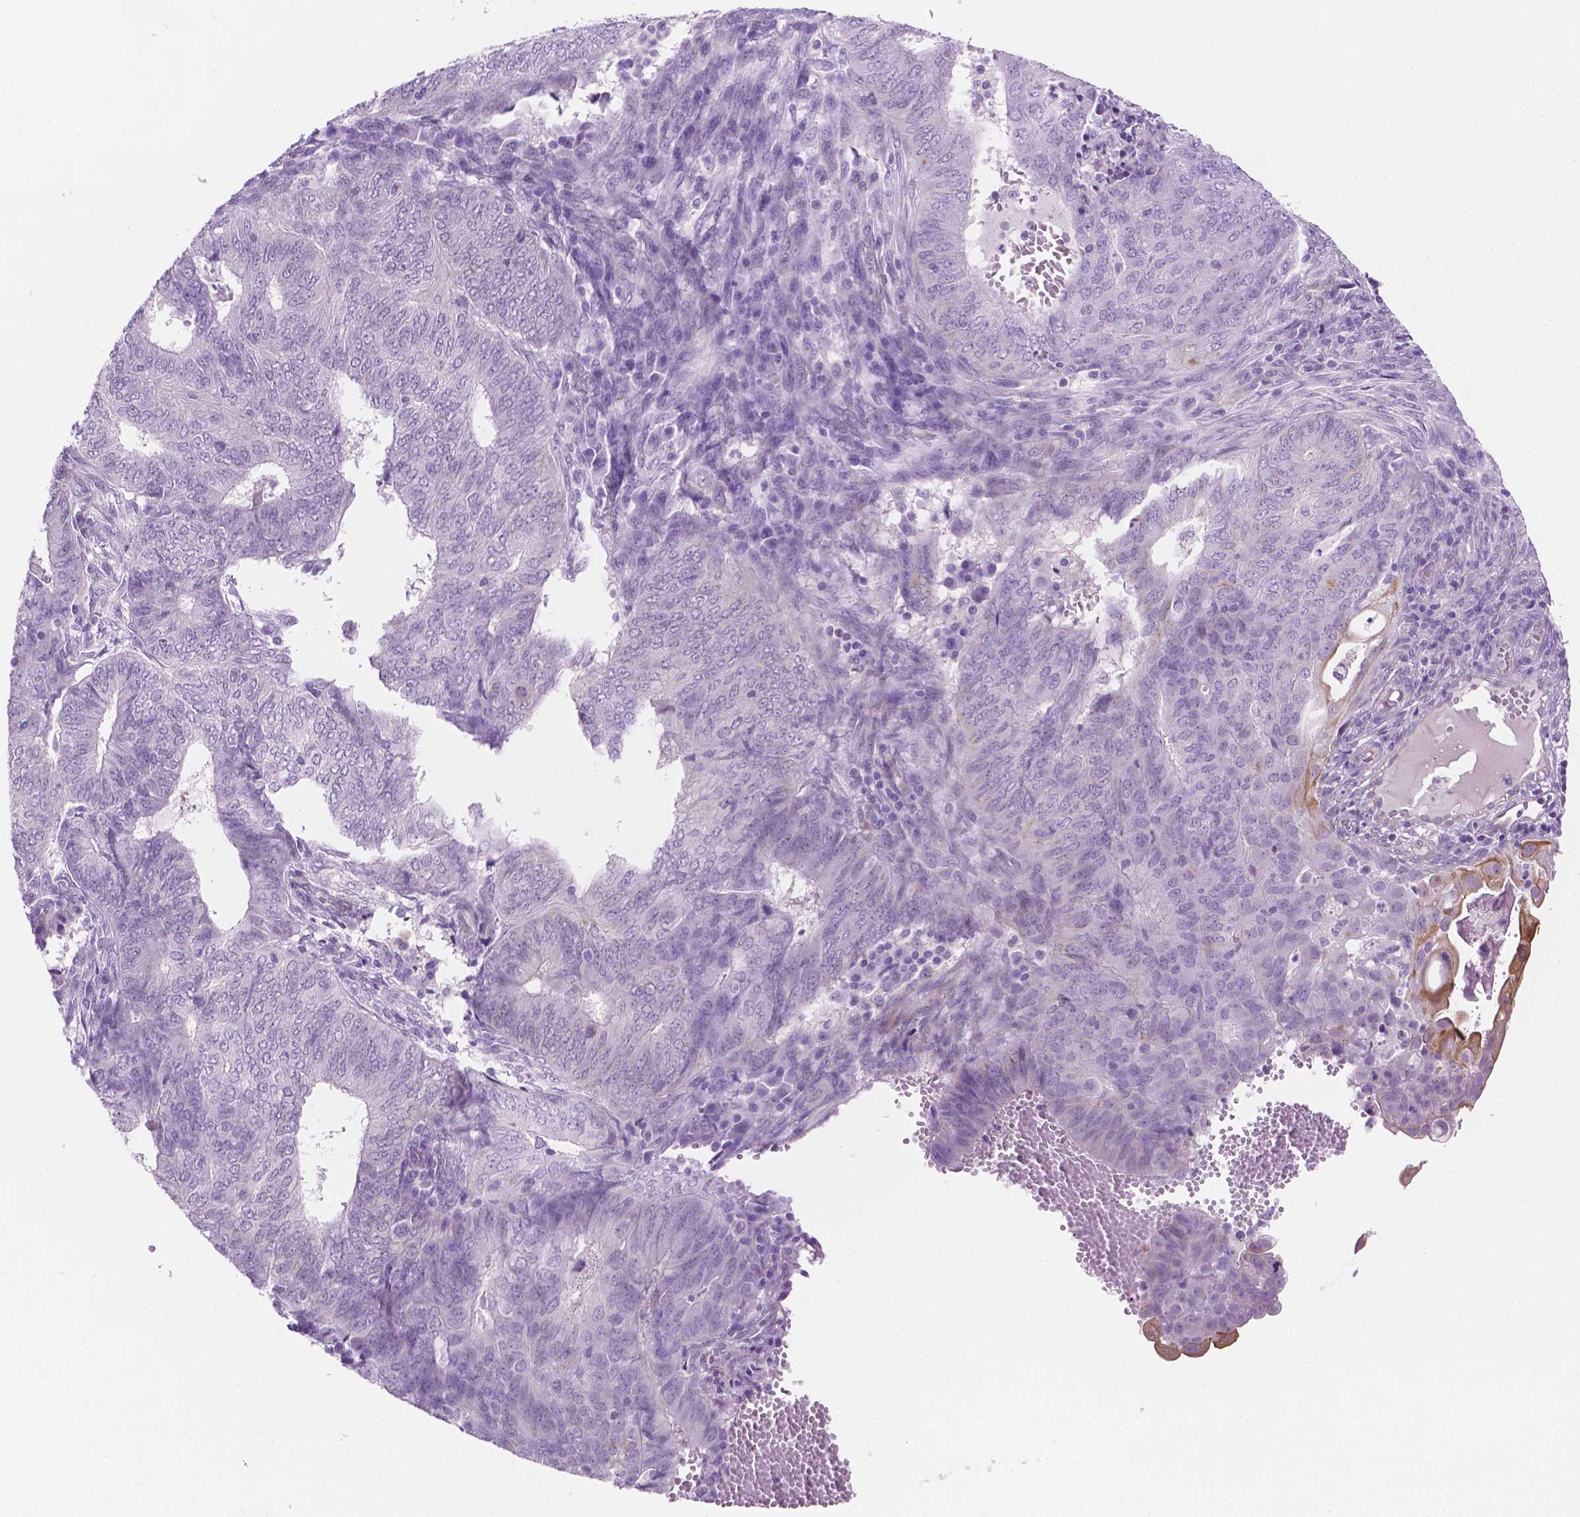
{"staining": {"intensity": "negative", "quantity": "none", "location": "none"}, "tissue": "endometrial cancer", "cell_type": "Tumor cells", "image_type": "cancer", "snomed": [{"axis": "morphology", "description": "Adenocarcinoma, NOS"}, {"axis": "topography", "description": "Endometrium"}], "caption": "Tumor cells show no significant positivity in endometrial cancer.", "gene": "EPPK1", "patient": {"sex": "female", "age": 62}}